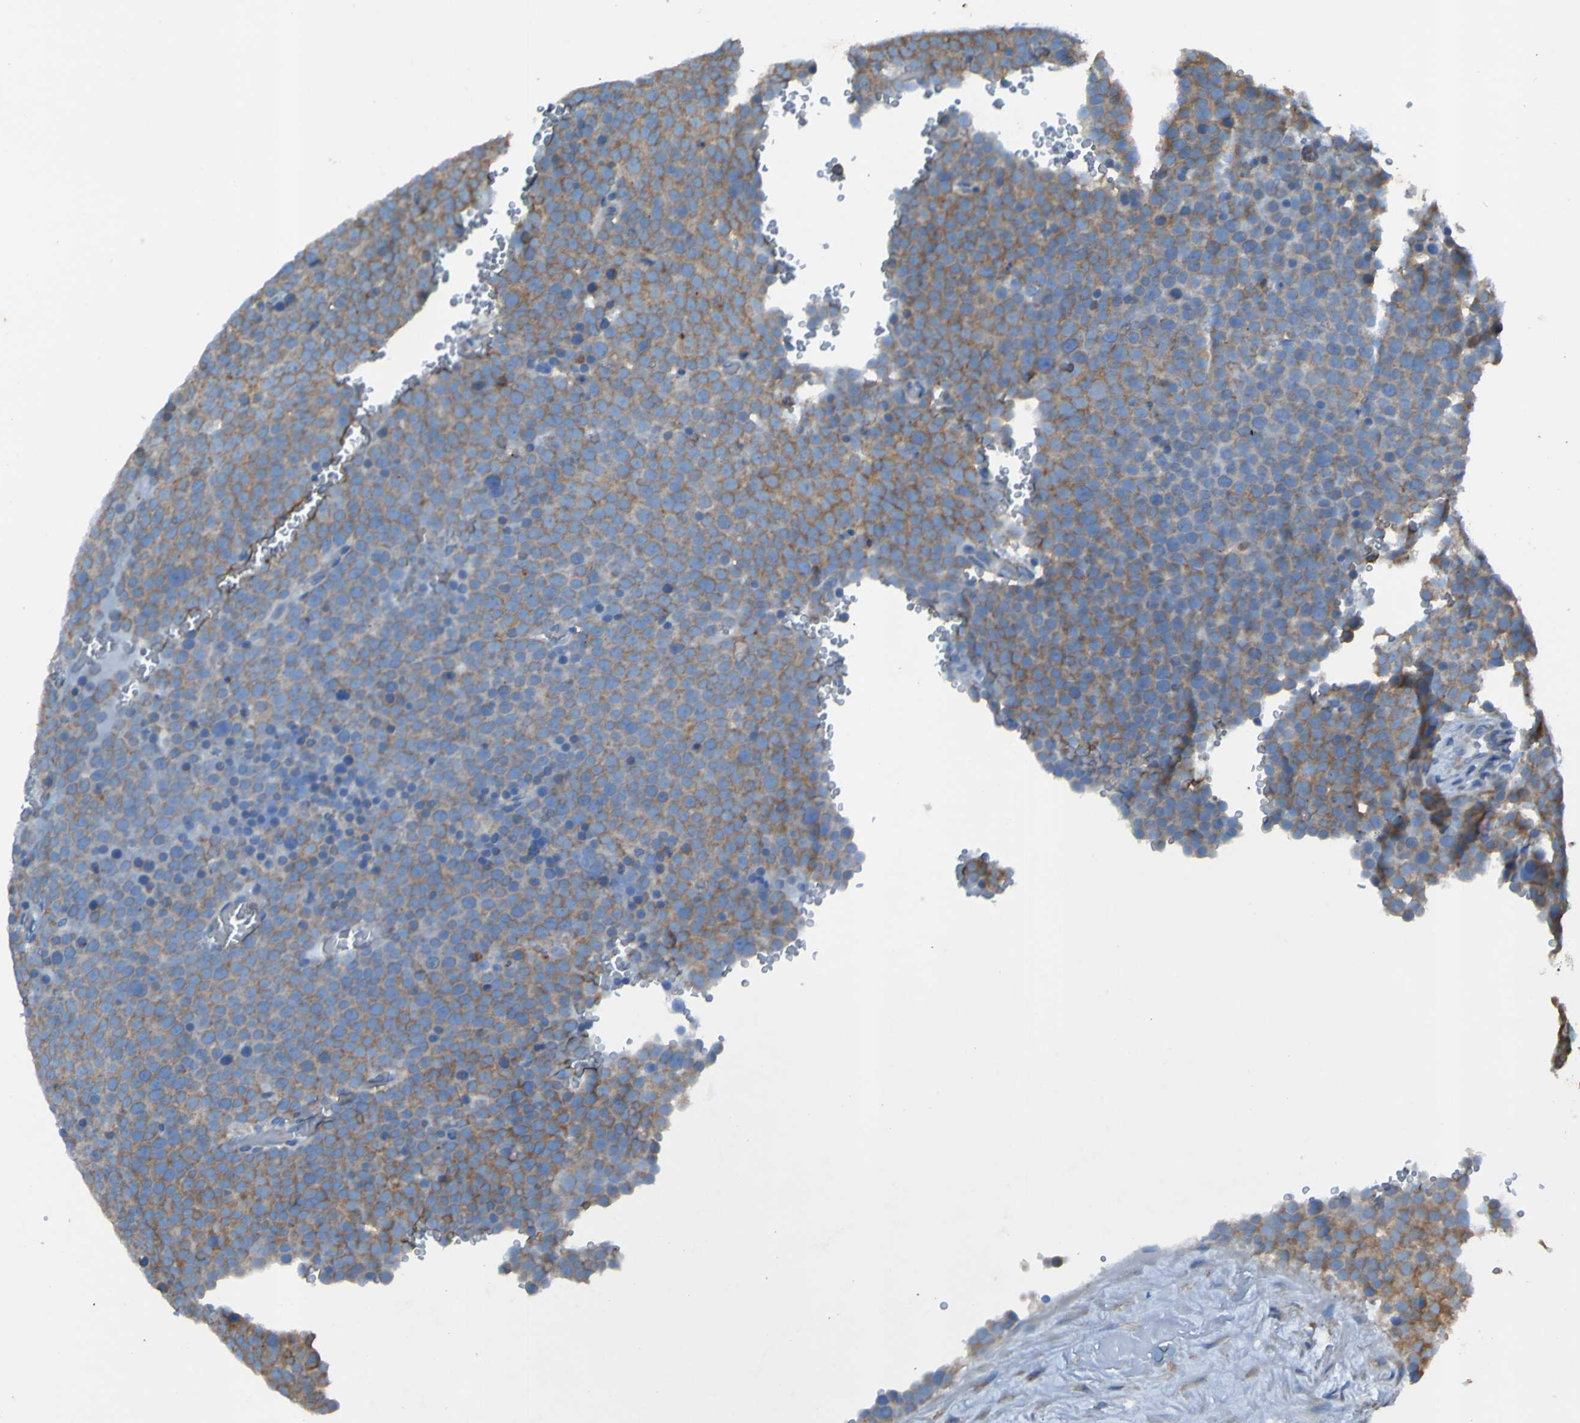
{"staining": {"intensity": "moderate", "quantity": "25%-75%", "location": "cytoplasmic/membranous"}, "tissue": "testis cancer", "cell_type": "Tumor cells", "image_type": "cancer", "snomed": [{"axis": "morphology", "description": "Seminoma, NOS"}, {"axis": "topography", "description": "Testis"}], "caption": "A high-resolution image shows IHC staining of testis cancer, which demonstrates moderate cytoplasmic/membranous staining in about 25%-75% of tumor cells.", "gene": "RAB5B", "patient": {"sex": "male", "age": 71}}